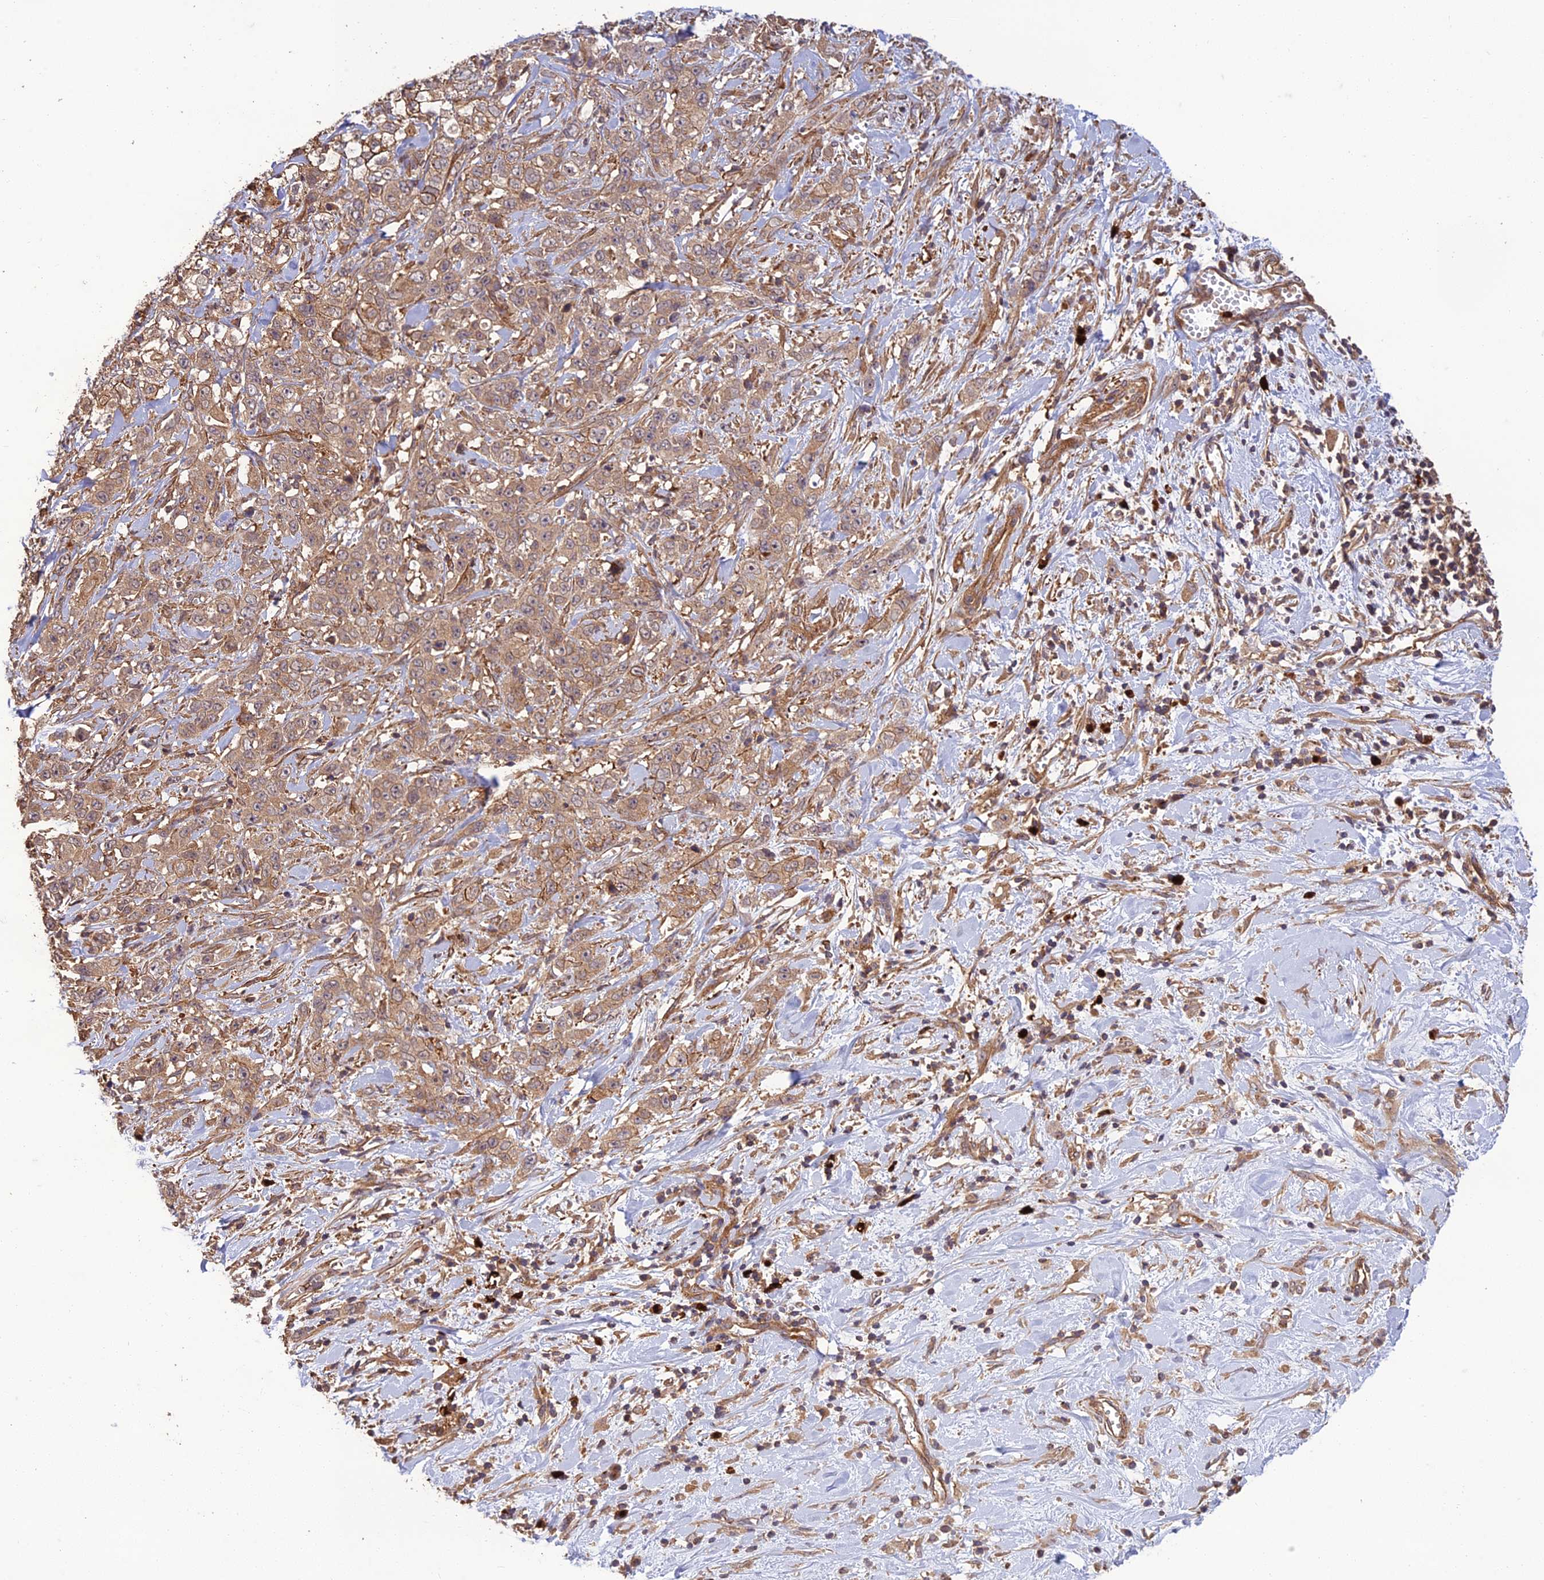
{"staining": {"intensity": "weak", "quantity": ">75%", "location": "cytoplasmic/membranous"}, "tissue": "stomach cancer", "cell_type": "Tumor cells", "image_type": "cancer", "snomed": [{"axis": "morphology", "description": "Adenocarcinoma, NOS"}, {"axis": "topography", "description": "Stomach, upper"}], "caption": "Immunohistochemical staining of human stomach adenocarcinoma demonstrates low levels of weak cytoplasmic/membranous positivity in approximately >75% of tumor cells.", "gene": "TMEM131L", "patient": {"sex": "male", "age": 62}}